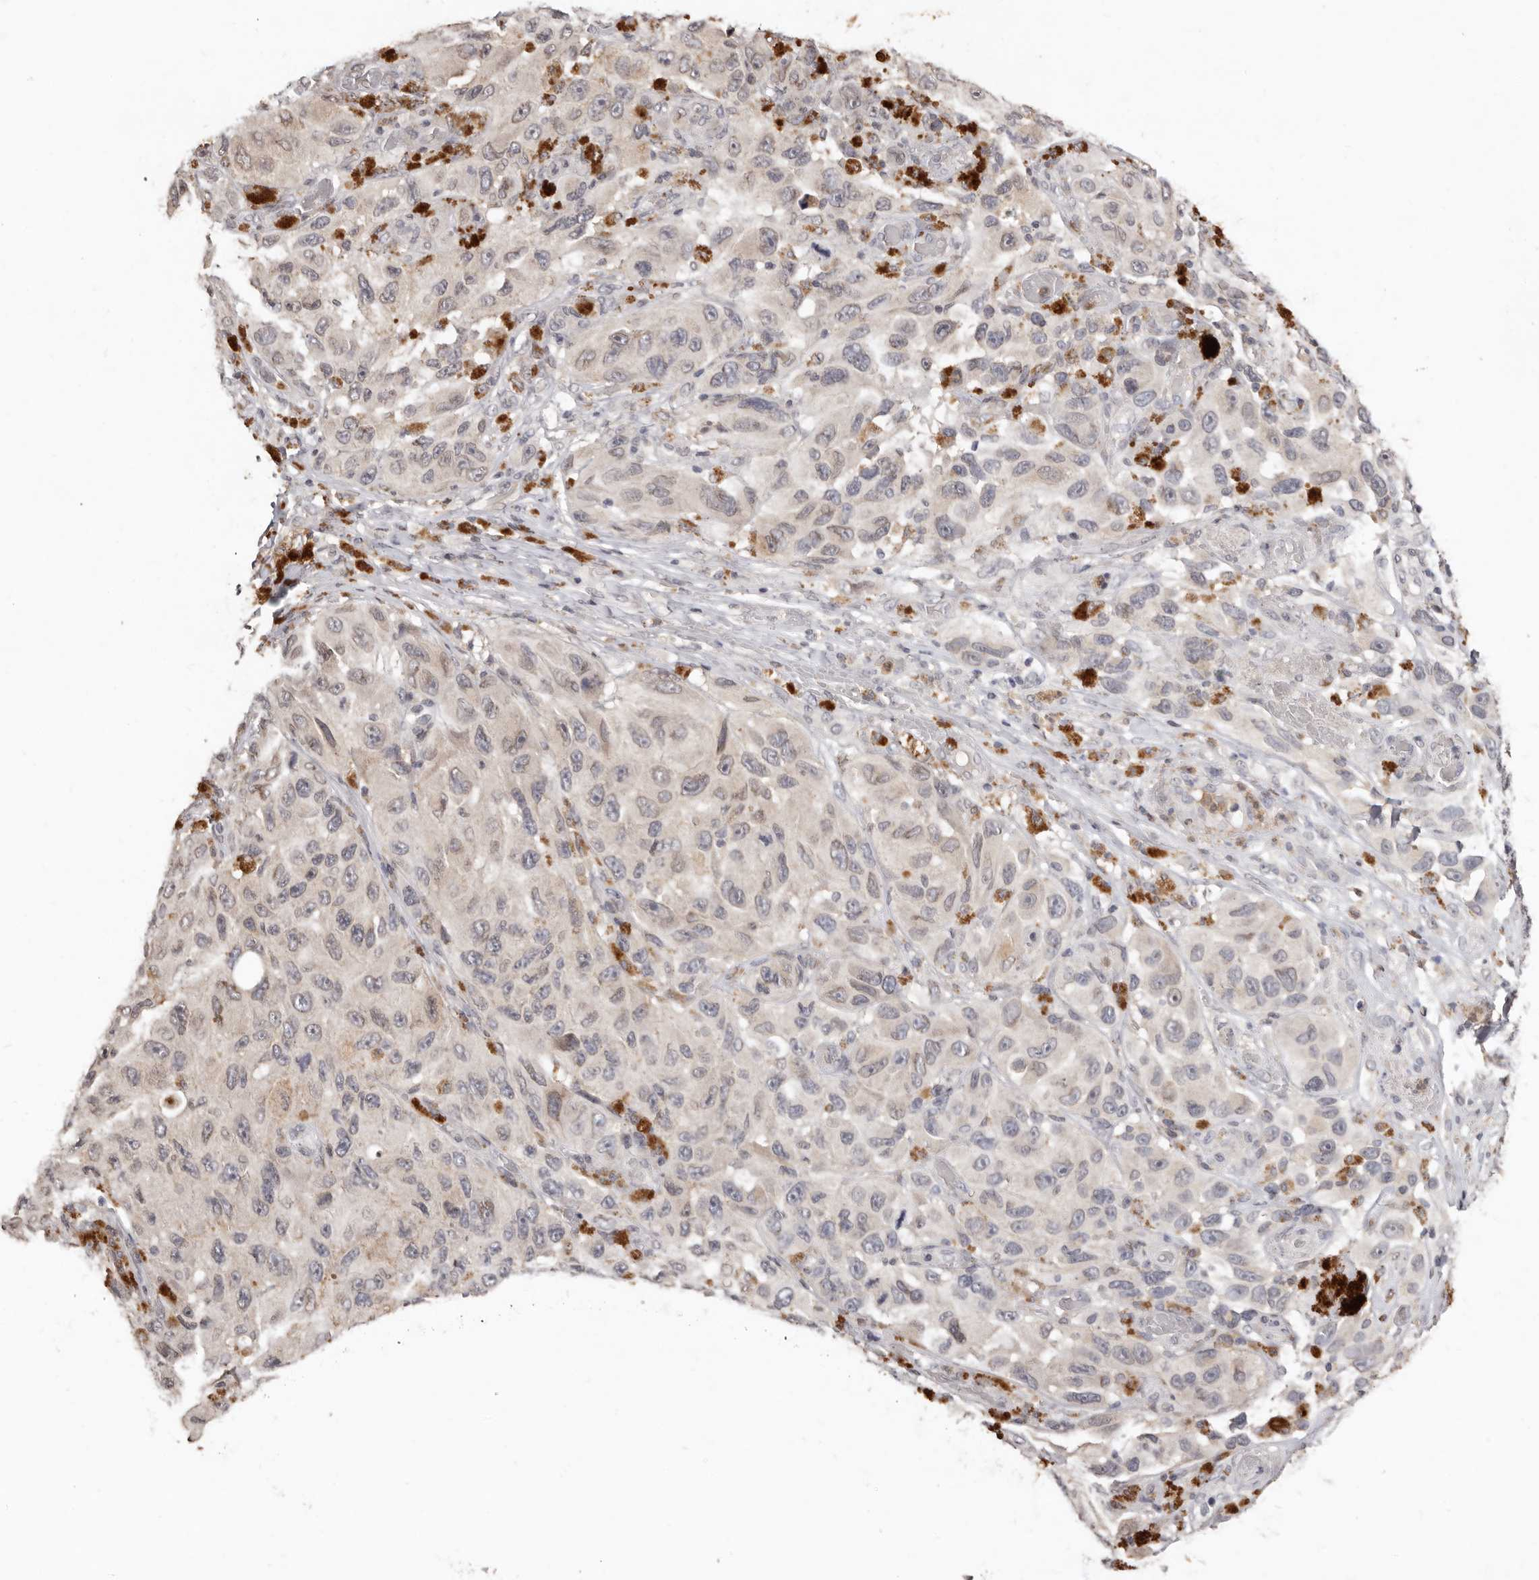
{"staining": {"intensity": "negative", "quantity": "none", "location": "none"}, "tissue": "melanoma", "cell_type": "Tumor cells", "image_type": "cancer", "snomed": [{"axis": "morphology", "description": "Malignant melanoma, NOS"}, {"axis": "topography", "description": "Skin"}], "caption": "Immunohistochemistry (IHC) of melanoma displays no staining in tumor cells.", "gene": "SULT1E1", "patient": {"sex": "female", "age": 73}}